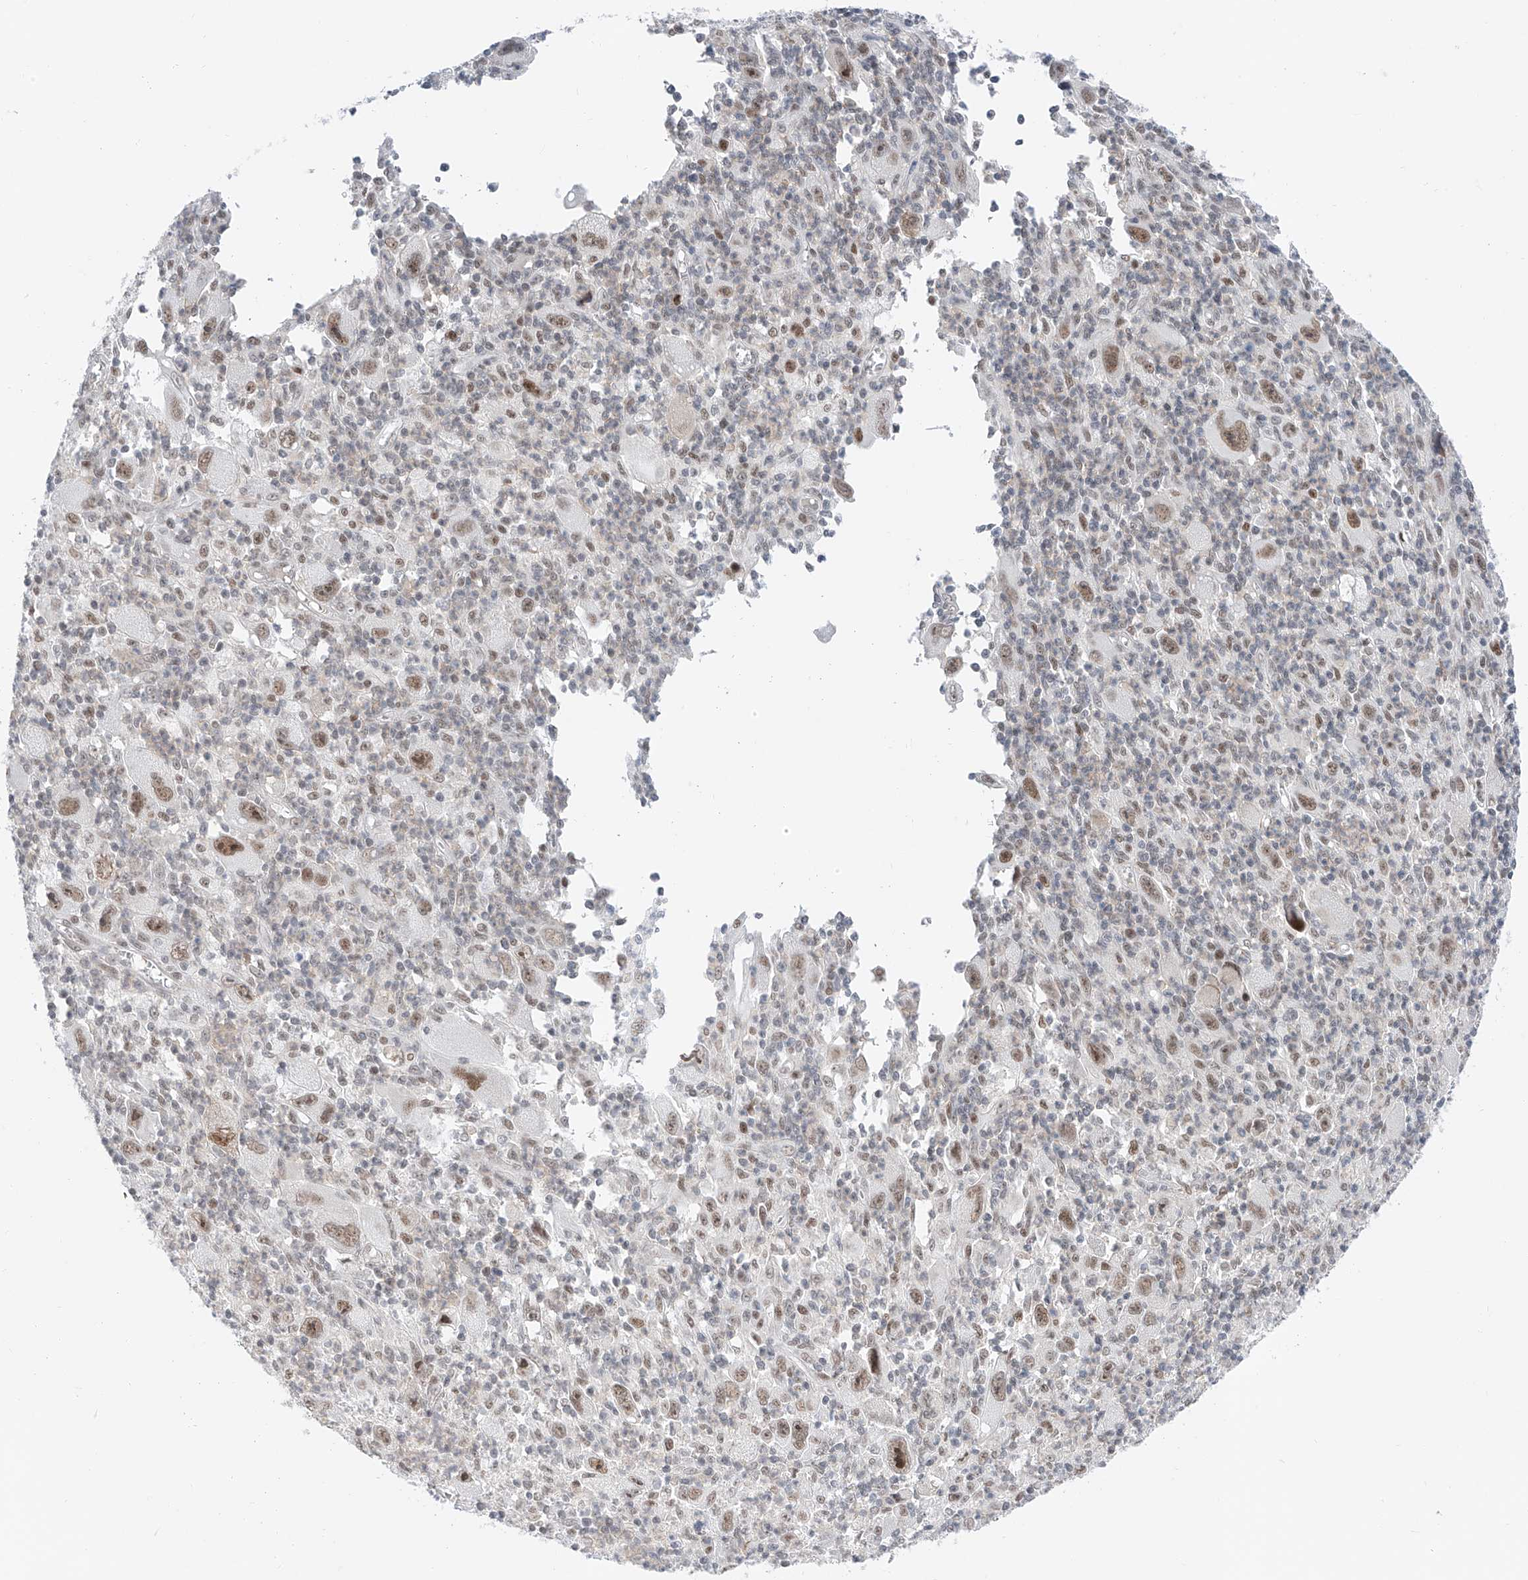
{"staining": {"intensity": "moderate", "quantity": "25%-75%", "location": "nuclear"}, "tissue": "melanoma", "cell_type": "Tumor cells", "image_type": "cancer", "snomed": [{"axis": "morphology", "description": "Malignant melanoma, Metastatic site"}, {"axis": "topography", "description": "Skin"}], "caption": "Malignant melanoma (metastatic site) was stained to show a protein in brown. There is medium levels of moderate nuclear expression in about 25%-75% of tumor cells. The protein of interest is stained brown, and the nuclei are stained in blue (DAB IHC with brightfield microscopy, high magnification).", "gene": "SNRNP200", "patient": {"sex": "female", "age": 56}}